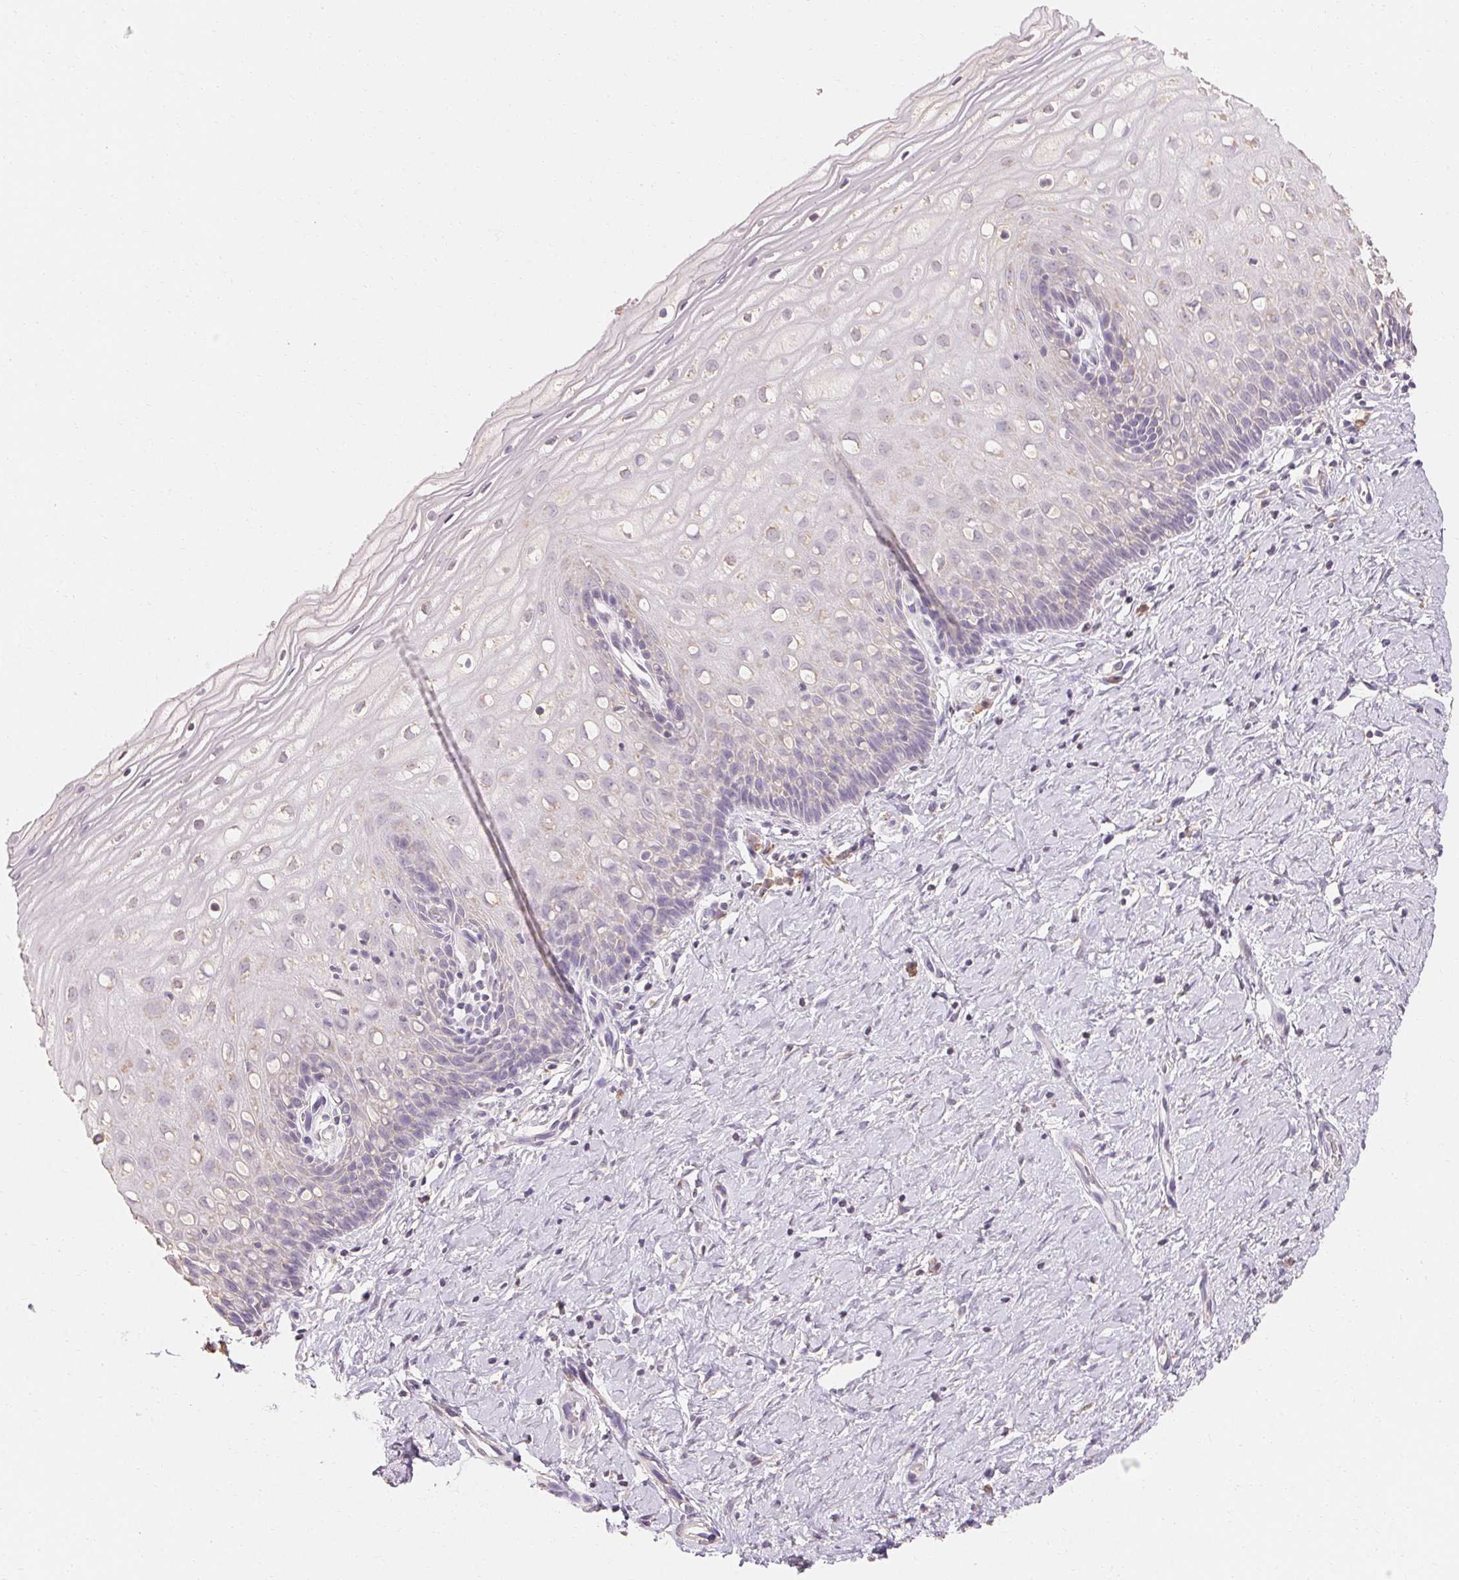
{"staining": {"intensity": "negative", "quantity": "none", "location": "none"}, "tissue": "cervix", "cell_type": "Glandular cells", "image_type": "normal", "snomed": [{"axis": "morphology", "description": "Normal tissue, NOS"}, {"axis": "topography", "description": "Cervix"}], "caption": "DAB (3,3'-diaminobenzidine) immunohistochemical staining of unremarkable cervix displays no significant positivity in glandular cells.", "gene": "MAP7D2", "patient": {"sex": "female", "age": 37}}